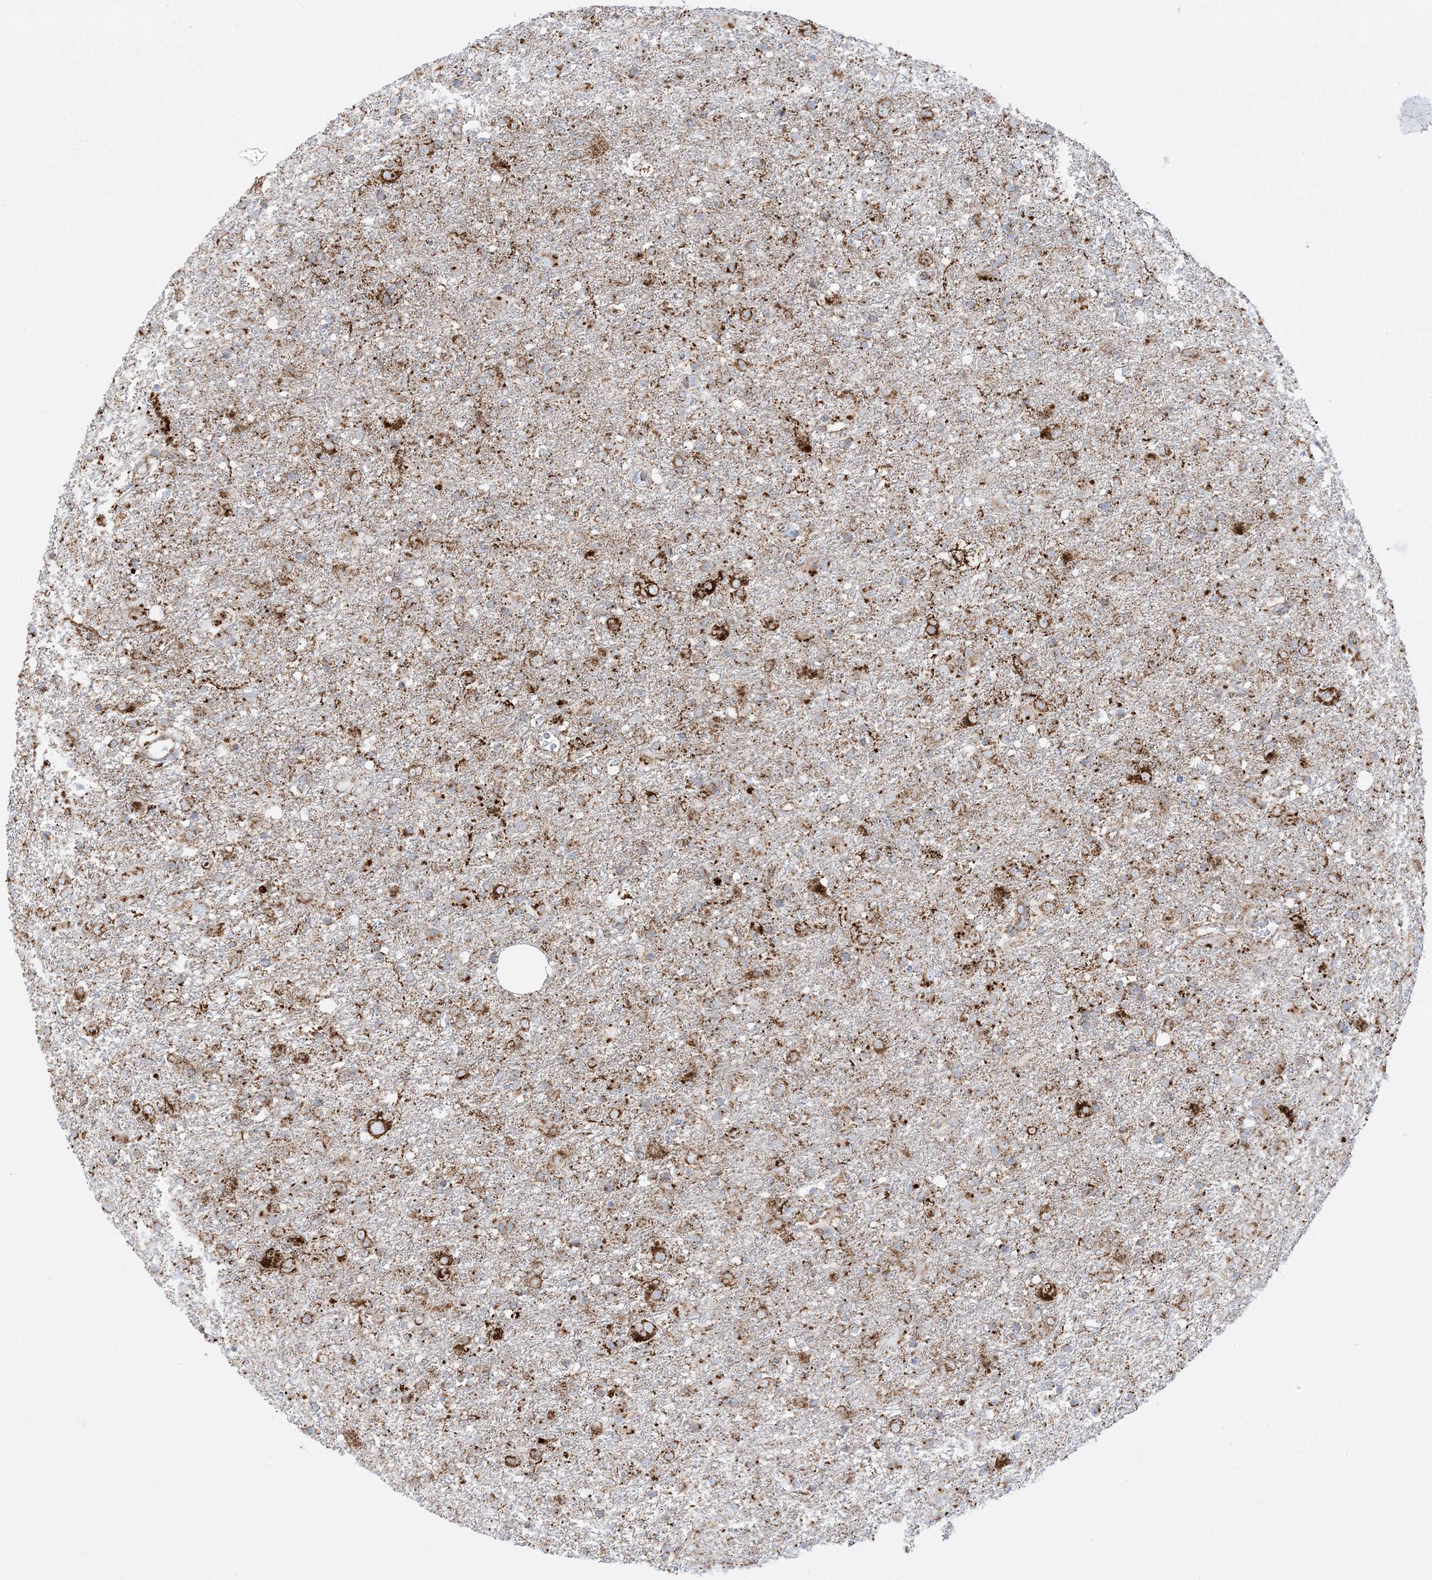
{"staining": {"intensity": "moderate", "quantity": "25%-75%", "location": "cytoplasmic/membranous"}, "tissue": "glioma", "cell_type": "Tumor cells", "image_type": "cancer", "snomed": [{"axis": "morphology", "description": "Glioma, malignant, Low grade"}, {"axis": "topography", "description": "Brain"}], "caption": "Malignant low-grade glioma was stained to show a protein in brown. There is medium levels of moderate cytoplasmic/membranous staining in about 25%-75% of tumor cells. (DAB (3,3'-diaminobenzidine) IHC with brightfield microscopy, high magnification).", "gene": "MRPS36", "patient": {"sex": "male", "age": 65}}